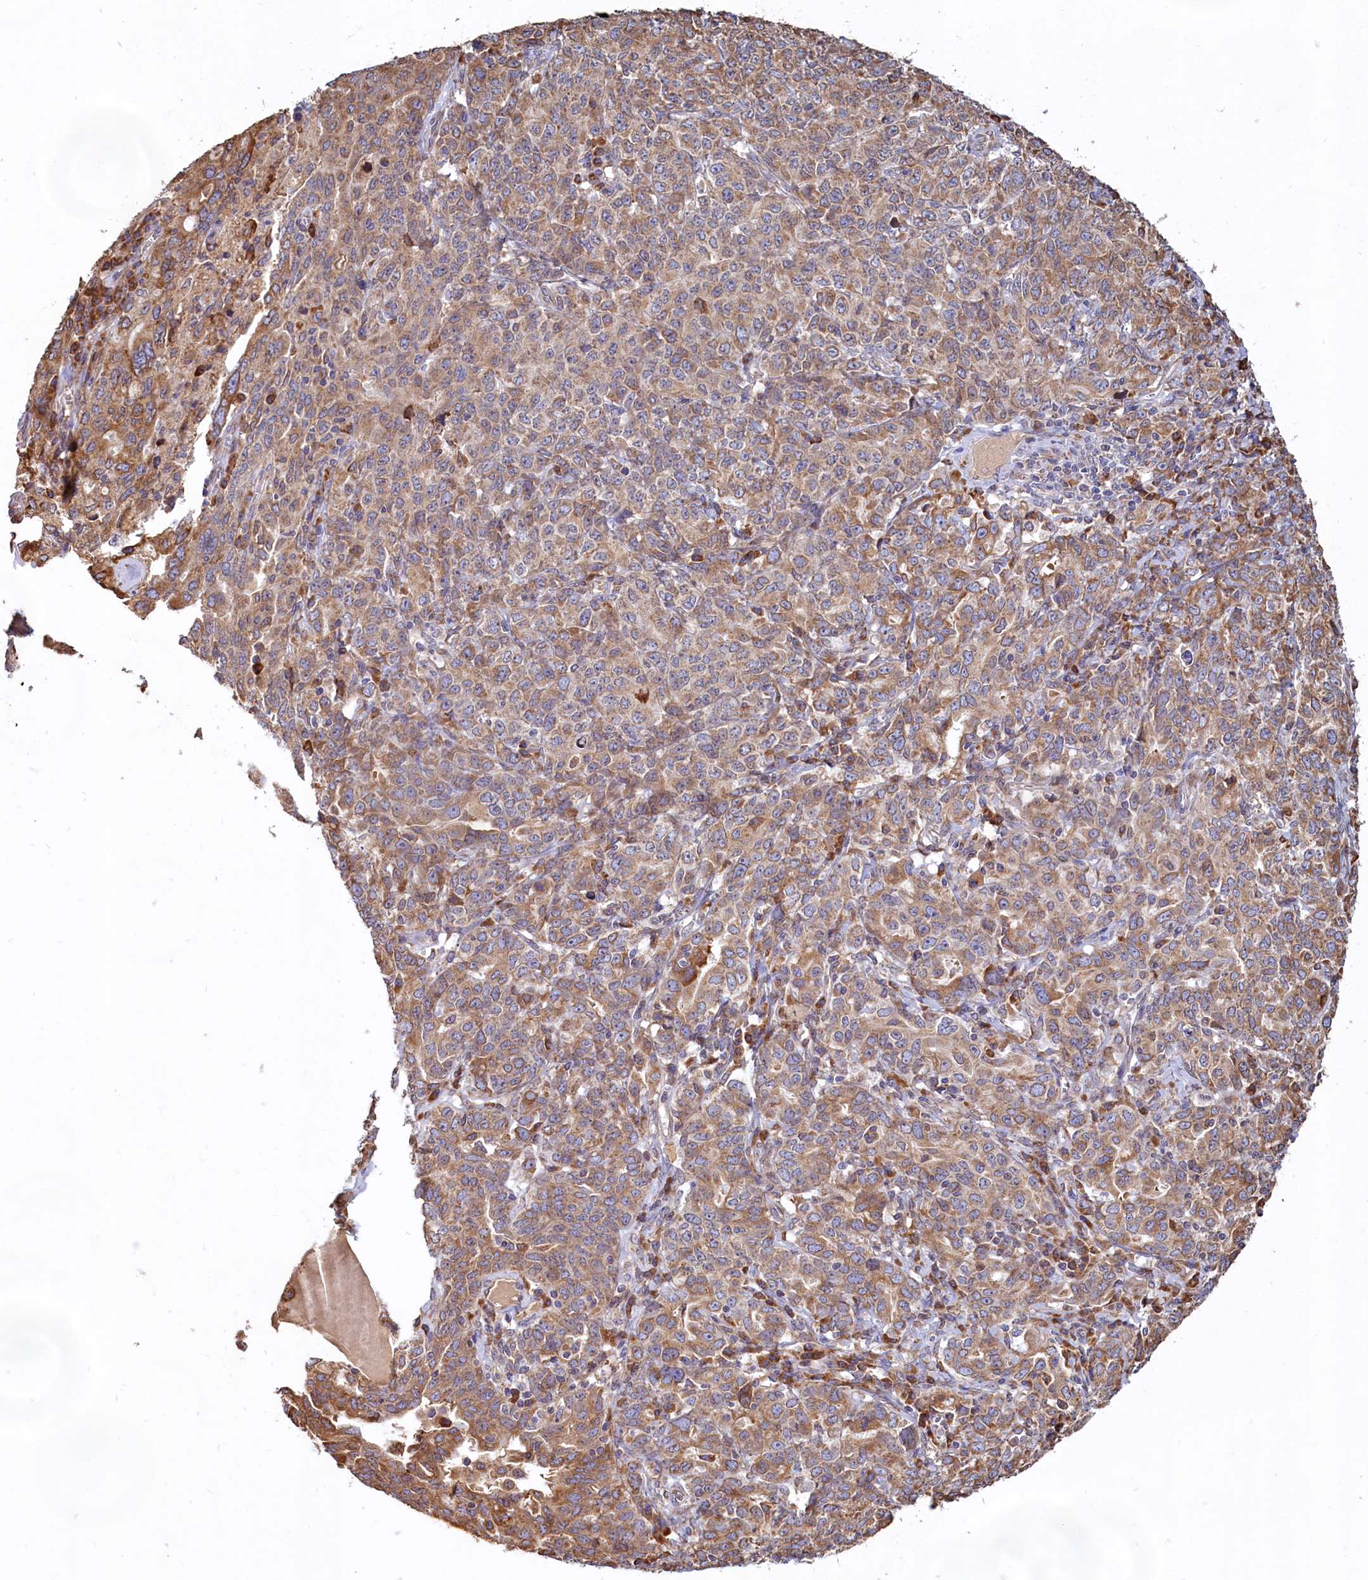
{"staining": {"intensity": "moderate", "quantity": ">75%", "location": "cytoplasmic/membranous"}, "tissue": "ovarian cancer", "cell_type": "Tumor cells", "image_type": "cancer", "snomed": [{"axis": "morphology", "description": "Carcinoma, endometroid"}, {"axis": "topography", "description": "Ovary"}], "caption": "Ovarian endometroid carcinoma stained with DAB (3,3'-diaminobenzidine) IHC exhibits medium levels of moderate cytoplasmic/membranous staining in approximately >75% of tumor cells.", "gene": "TBC1D19", "patient": {"sex": "female", "age": 62}}